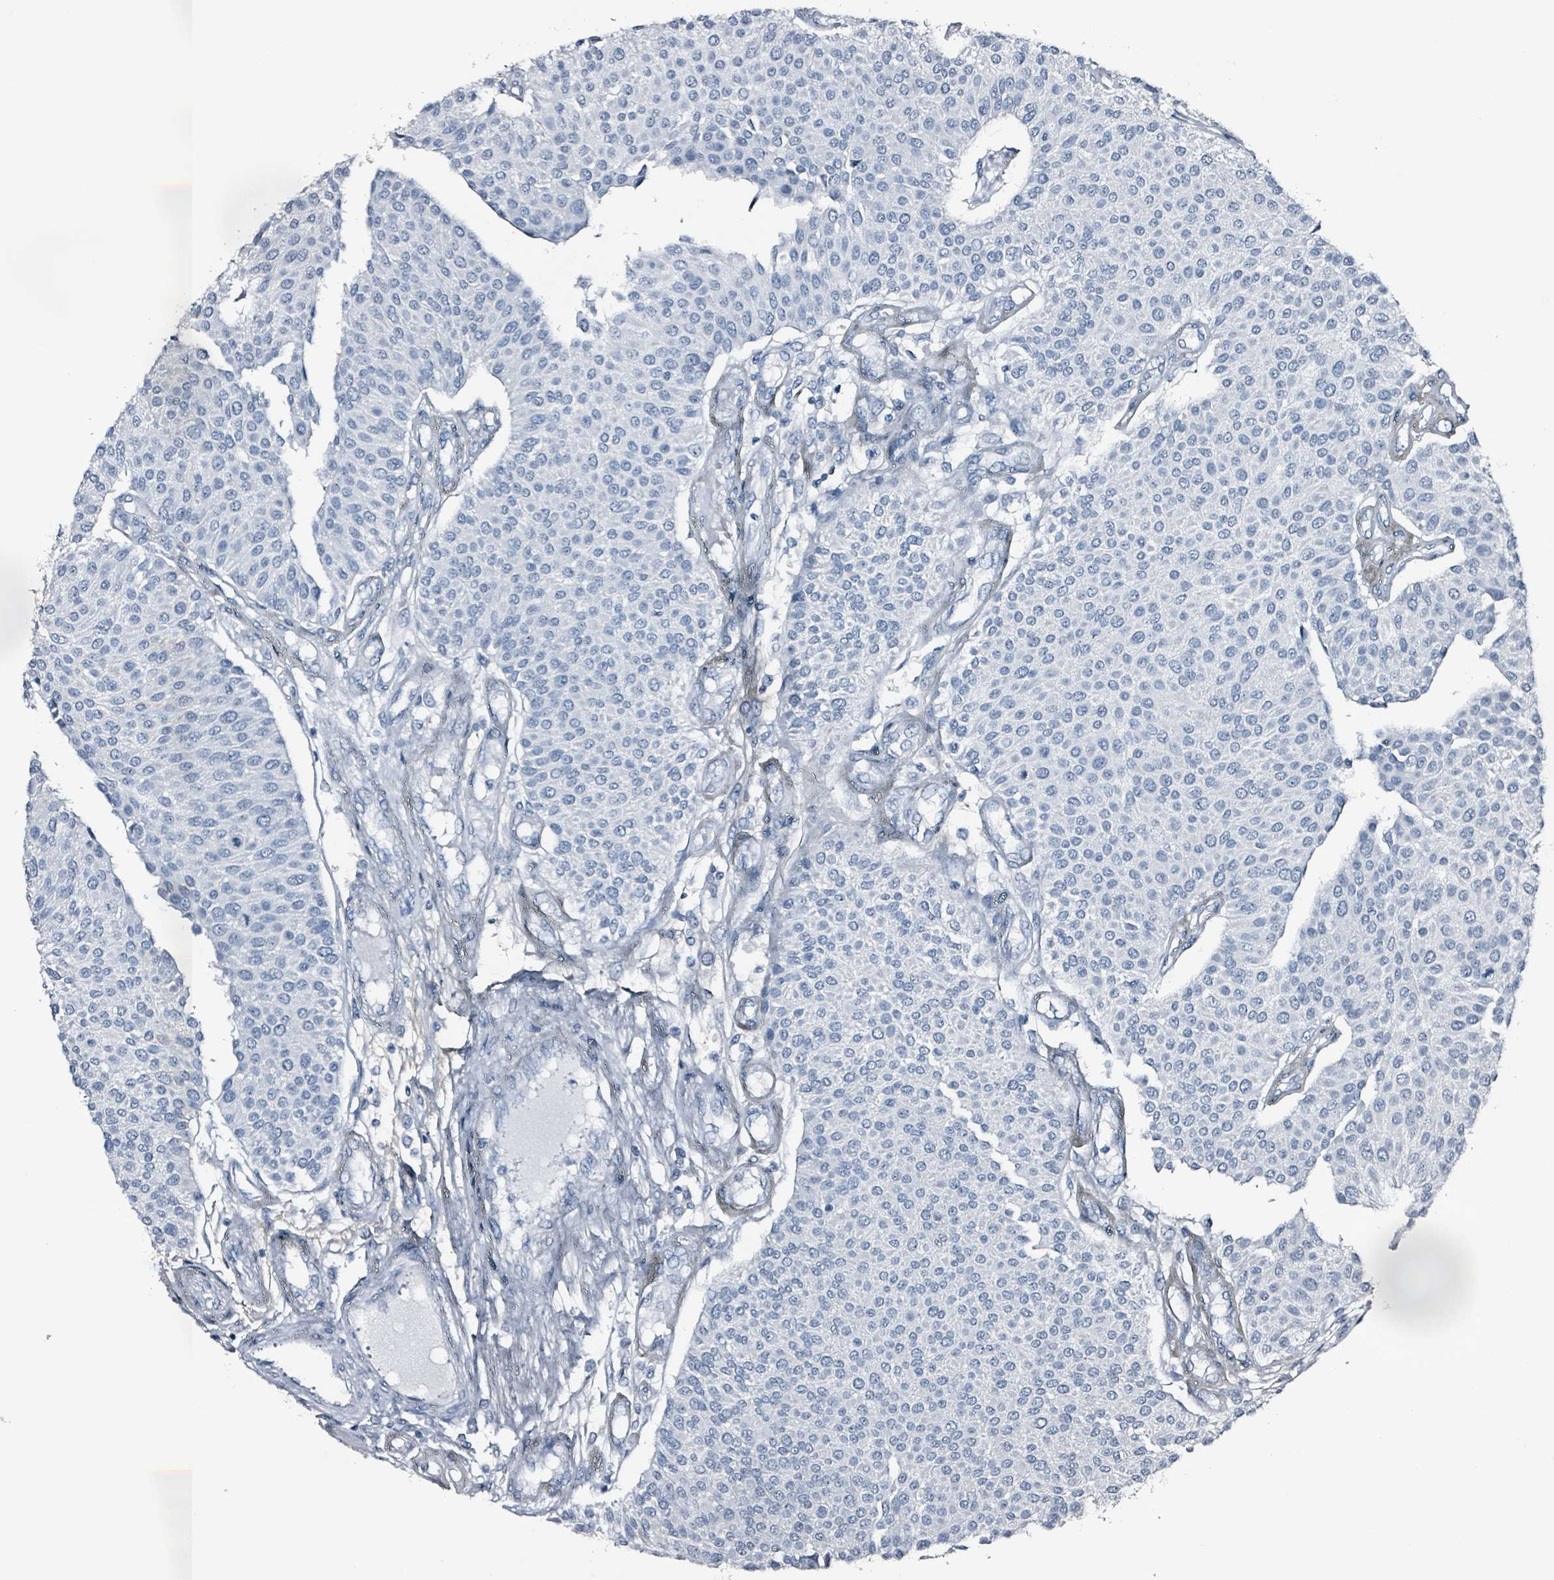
{"staining": {"intensity": "negative", "quantity": "none", "location": "none"}, "tissue": "urothelial cancer", "cell_type": "Tumor cells", "image_type": "cancer", "snomed": [{"axis": "morphology", "description": "Urothelial carcinoma, NOS"}, {"axis": "topography", "description": "Urinary bladder"}], "caption": "The immunohistochemistry photomicrograph has no significant staining in tumor cells of urothelial cancer tissue.", "gene": "CA9", "patient": {"sex": "male", "age": 55}}